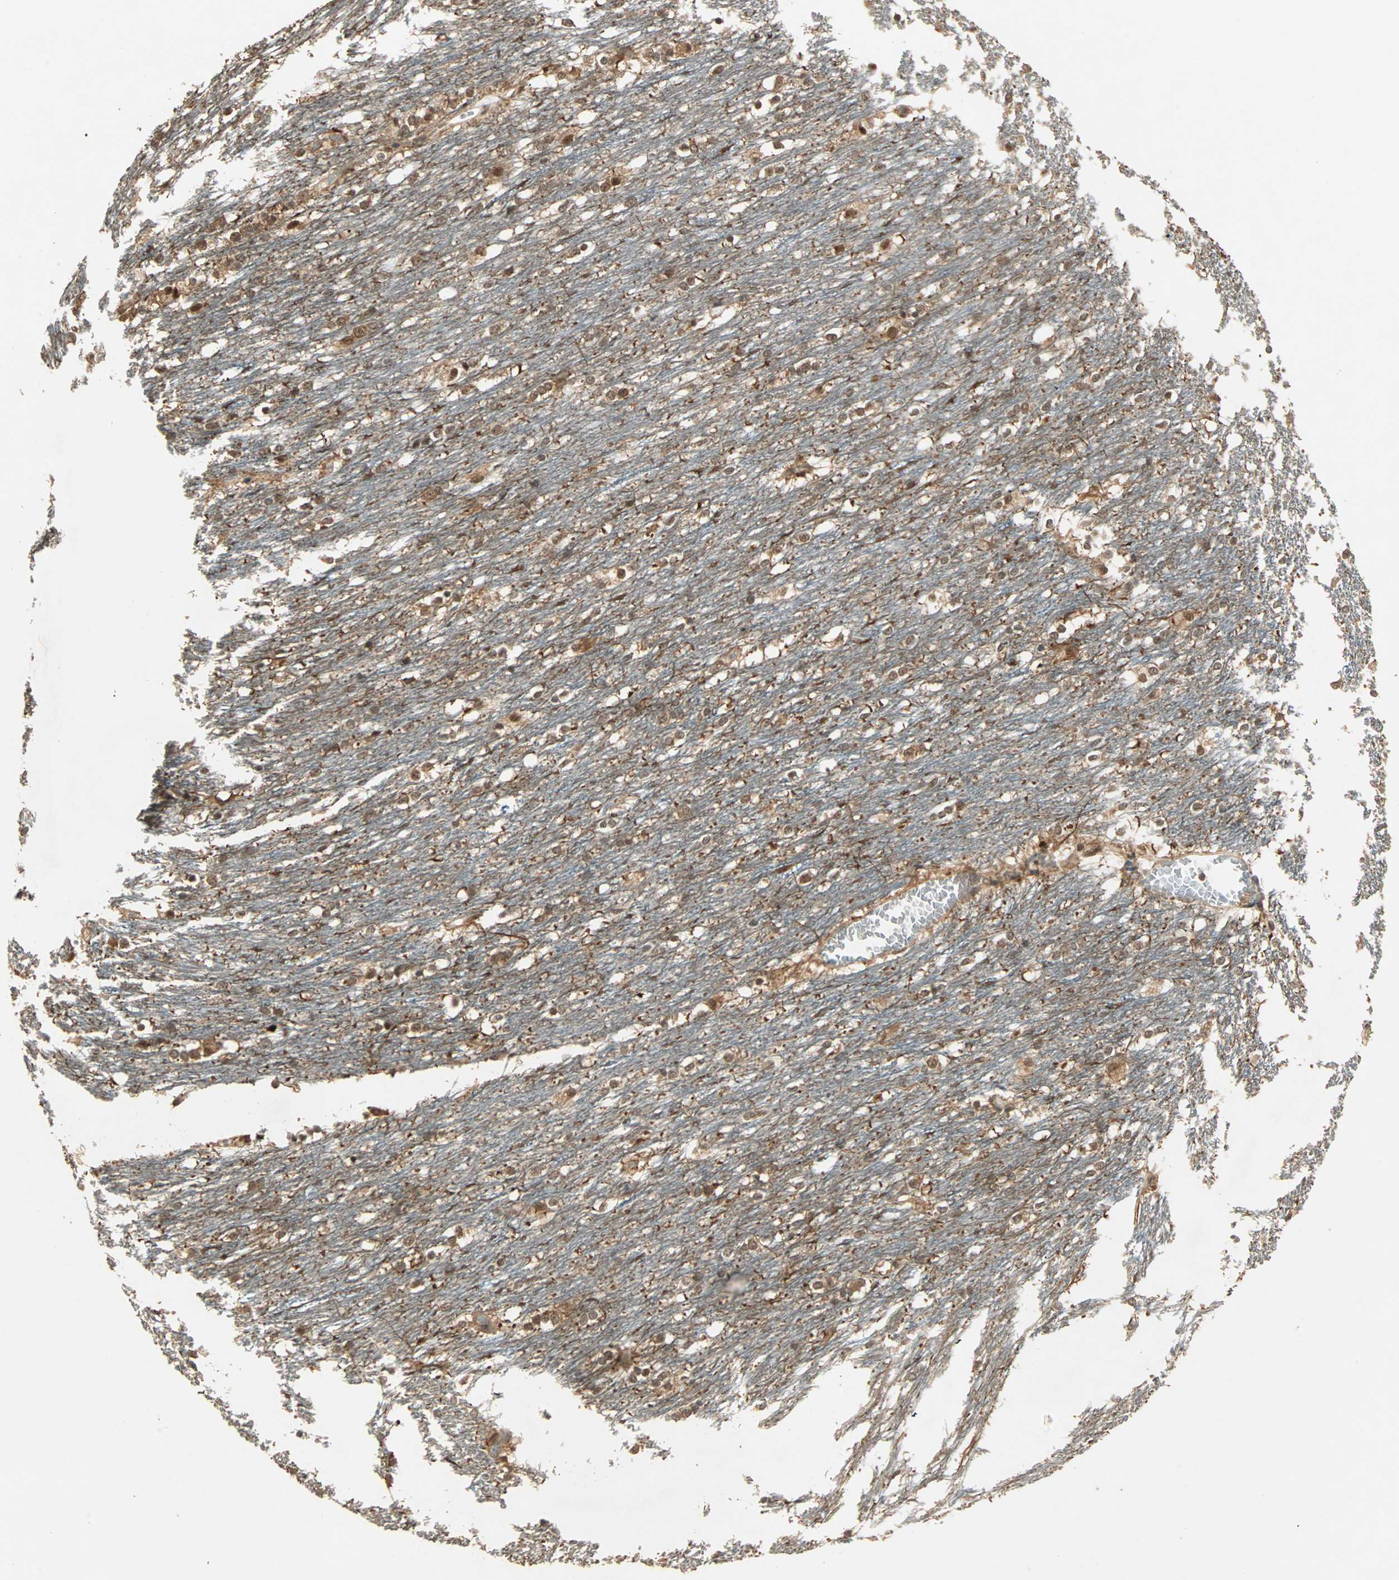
{"staining": {"intensity": "moderate", "quantity": ">75%", "location": "cytoplasmic/membranous,nuclear"}, "tissue": "caudate", "cell_type": "Glial cells", "image_type": "normal", "snomed": [{"axis": "morphology", "description": "Normal tissue, NOS"}, {"axis": "topography", "description": "Lateral ventricle wall"}], "caption": "Protein staining displays moderate cytoplasmic/membranous,nuclear staining in about >75% of glial cells in benign caudate. Immunohistochemistry (ihc) stains the protein in brown and the nuclei are stained blue.", "gene": "ZSCAN31", "patient": {"sex": "female", "age": 19}}